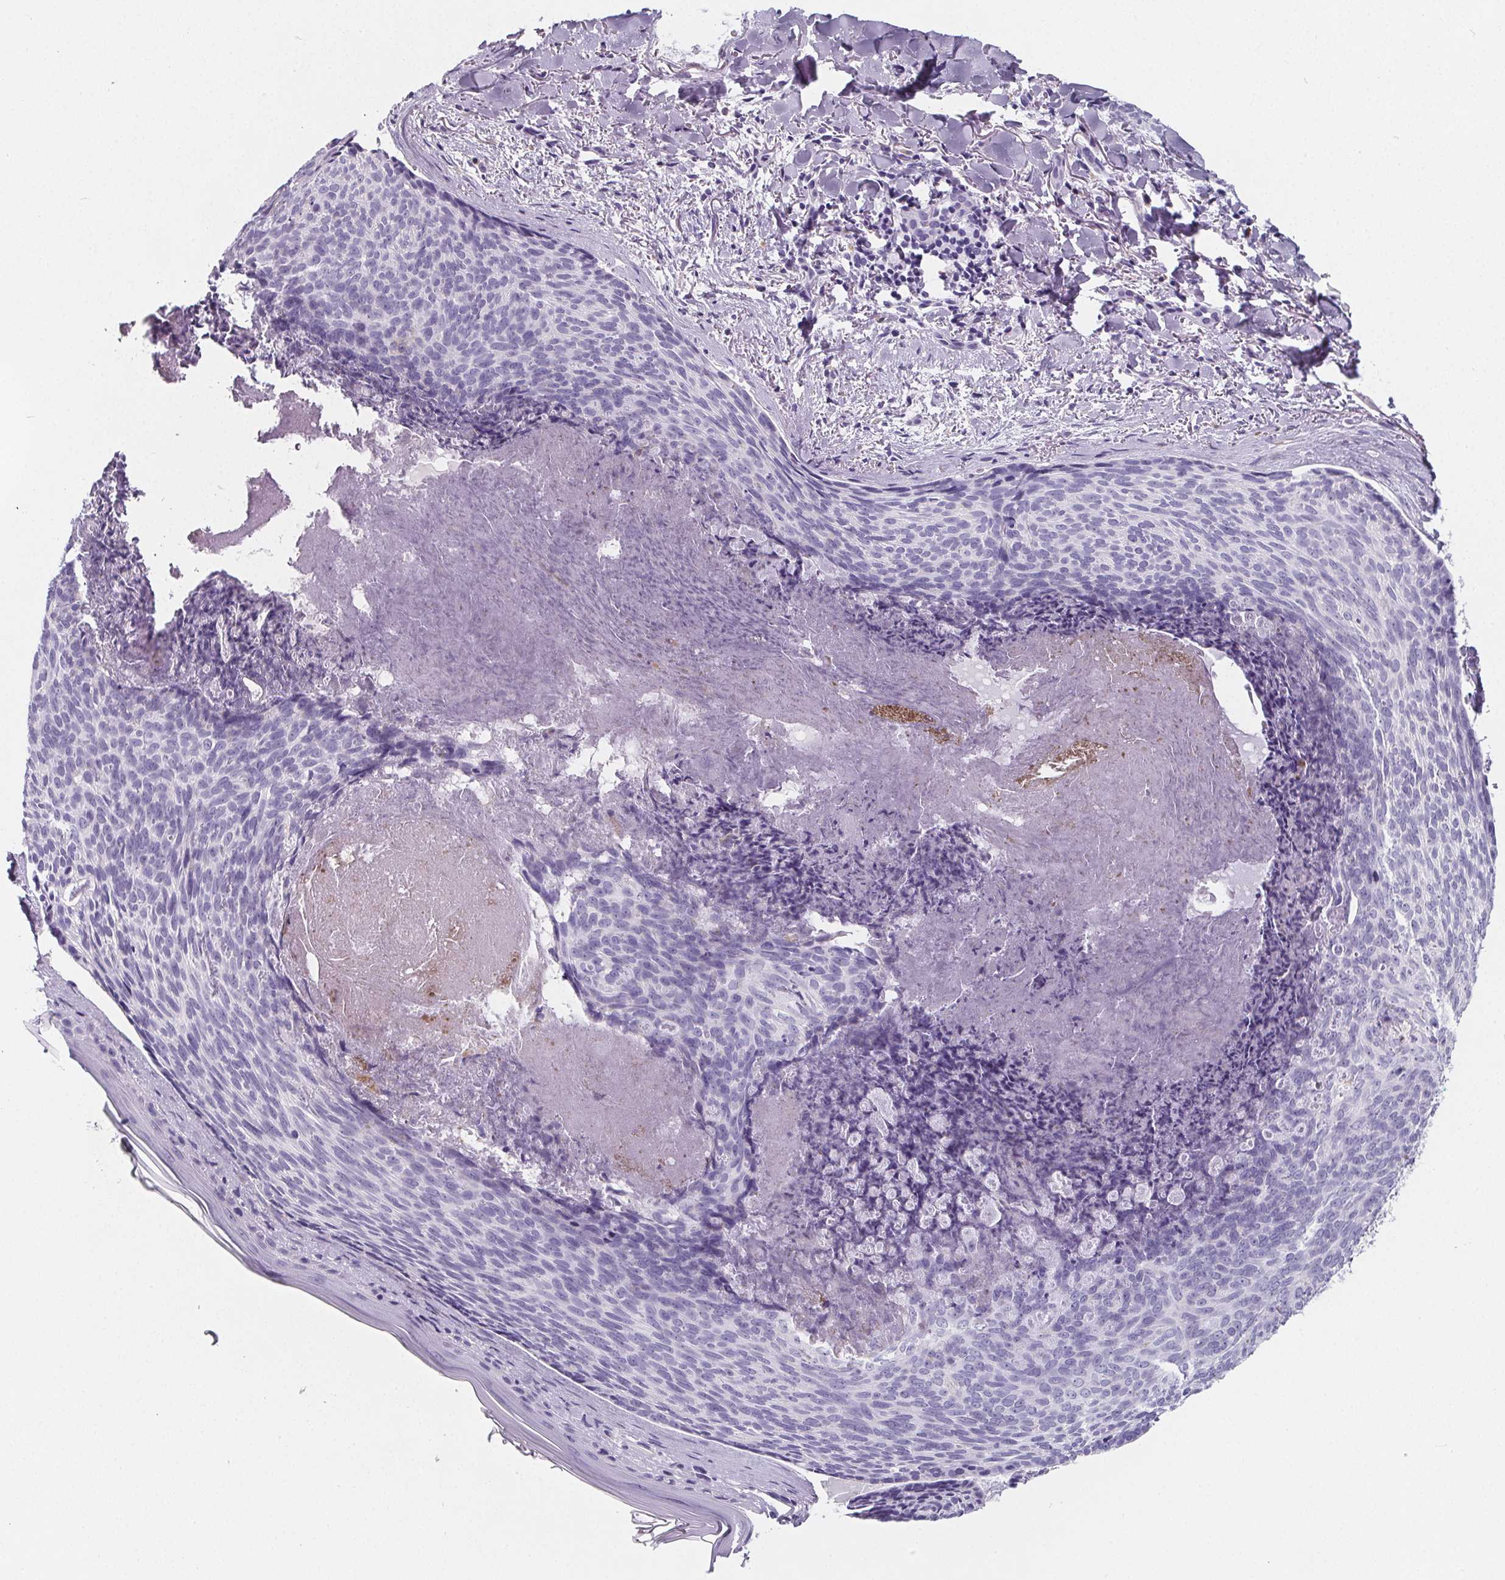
{"staining": {"intensity": "negative", "quantity": "none", "location": "none"}, "tissue": "skin cancer", "cell_type": "Tumor cells", "image_type": "cancer", "snomed": [{"axis": "morphology", "description": "Basal cell carcinoma"}, {"axis": "topography", "description": "Skin"}], "caption": "A histopathology image of skin cancer (basal cell carcinoma) stained for a protein reveals no brown staining in tumor cells.", "gene": "ADRB1", "patient": {"sex": "female", "age": 82}}